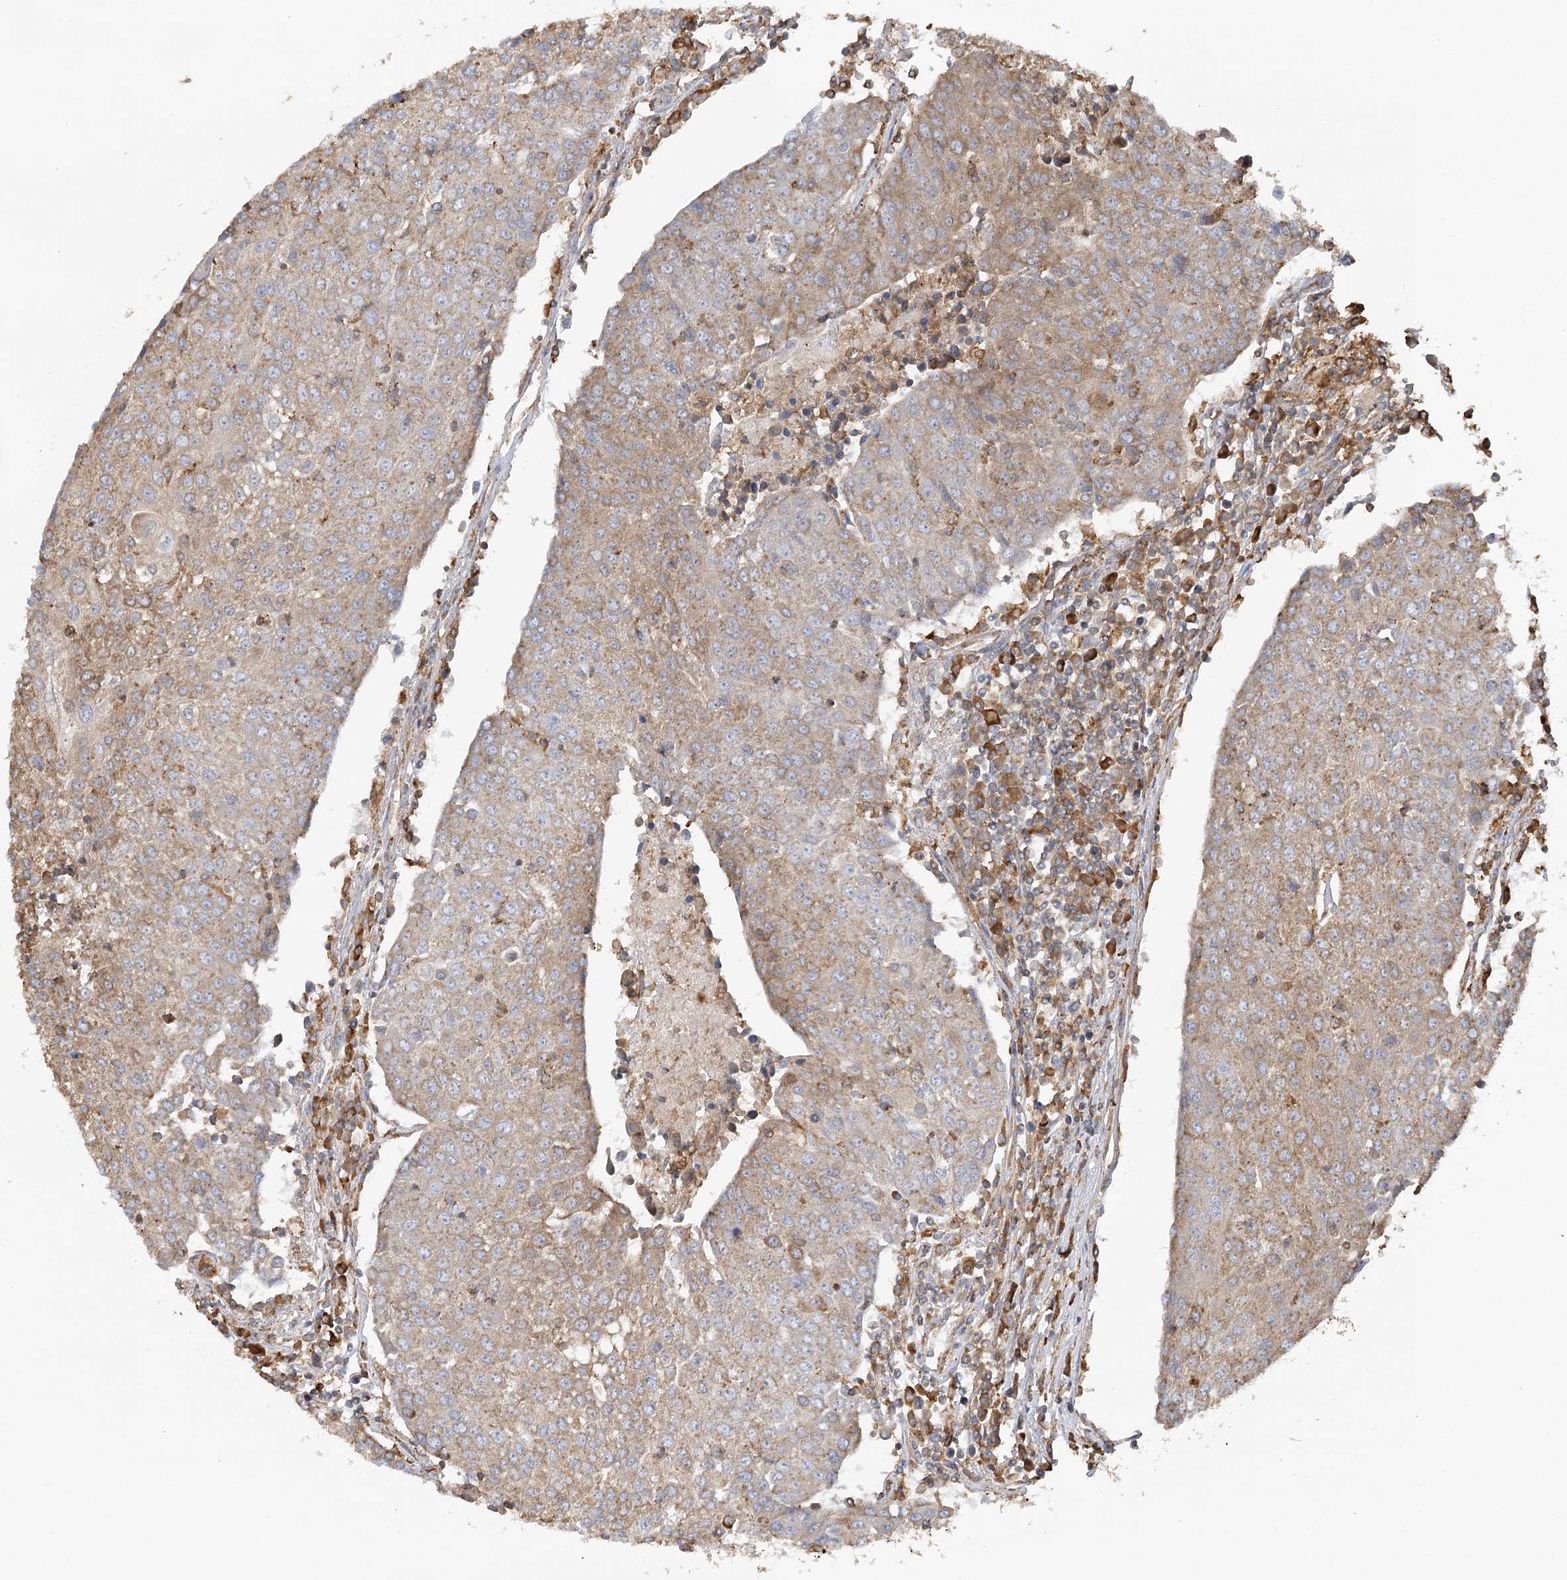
{"staining": {"intensity": "moderate", "quantity": ">75%", "location": "cytoplasmic/membranous"}, "tissue": "urothelial cancer", "cell_type": "Tumor cells", "image_type": "cancer", "snomed": [{"axis": "morphology", "description": "Urothelial carcinoma, High grade"}, {"axis": "topography", "description": "Urinary bladder"}], "caption": "Urothelial cancer stained with IHC exhibits moderate cytoplasmic/membranous positivity in about >75% of tumor cells. Nuclei are stained in blue.", "gene": "ACAP2", "patient": {"sex": "female", "age": 85}}